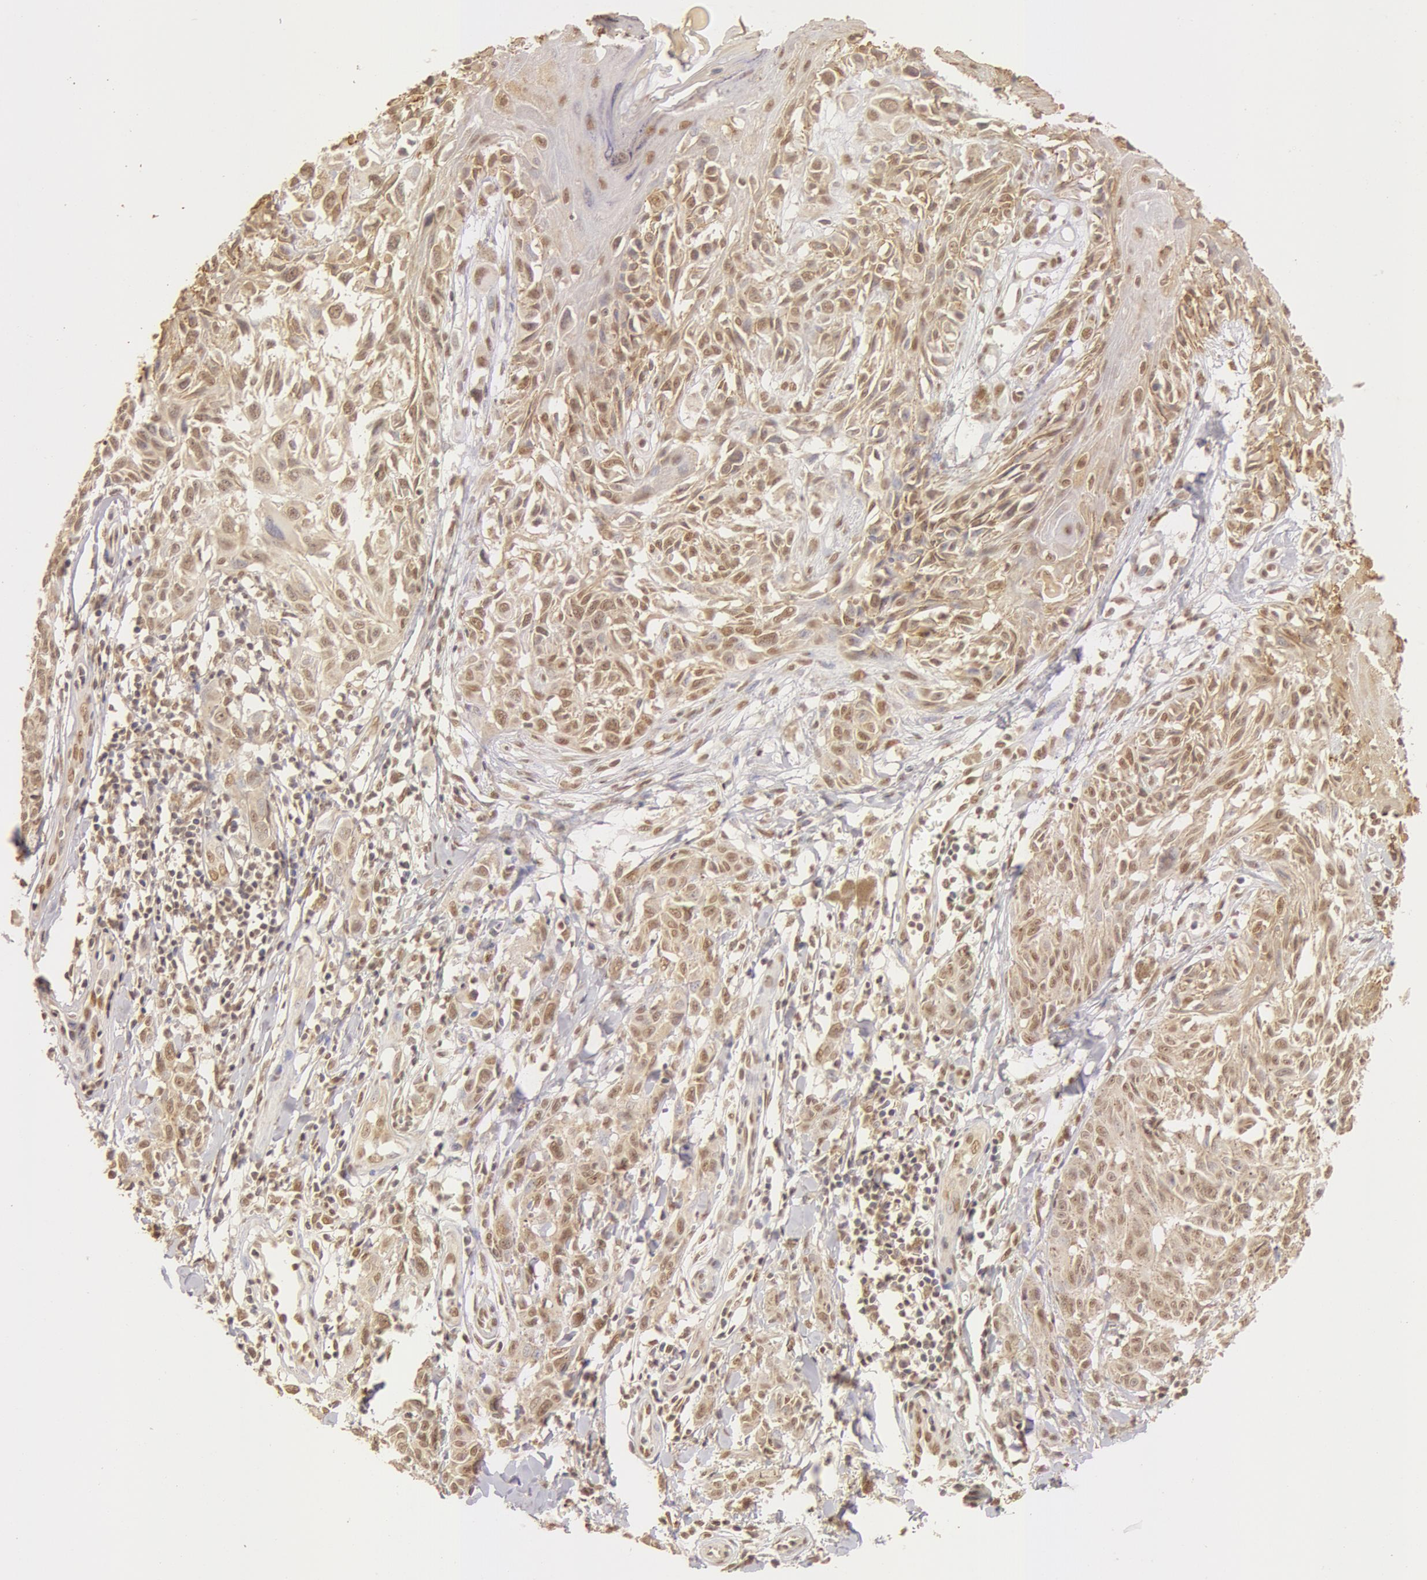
{"staining": {"intensity": "moderate", "quantity": ">75%", "location": "cytoplasmic/membranous,nuclear"}, "tissue": "melanoma", "cell_type": "Tumor cells", "image_type": "cancer", "snomed": [{"axis": "morphology", "description": "Malignant melanoma, NOS"}, {"axis": "topography", "description": "Skin"}], "caption": "Protein expression analysis of human malignant melanoma reveals moderate cytoplasmic/membranous and nuclear positivity in about >75% of tumor cells. (IHC, brightfield microscopy, high magnification).", "gene": "SNRNP70", "patient": {"sex": "female", "age": 77}}